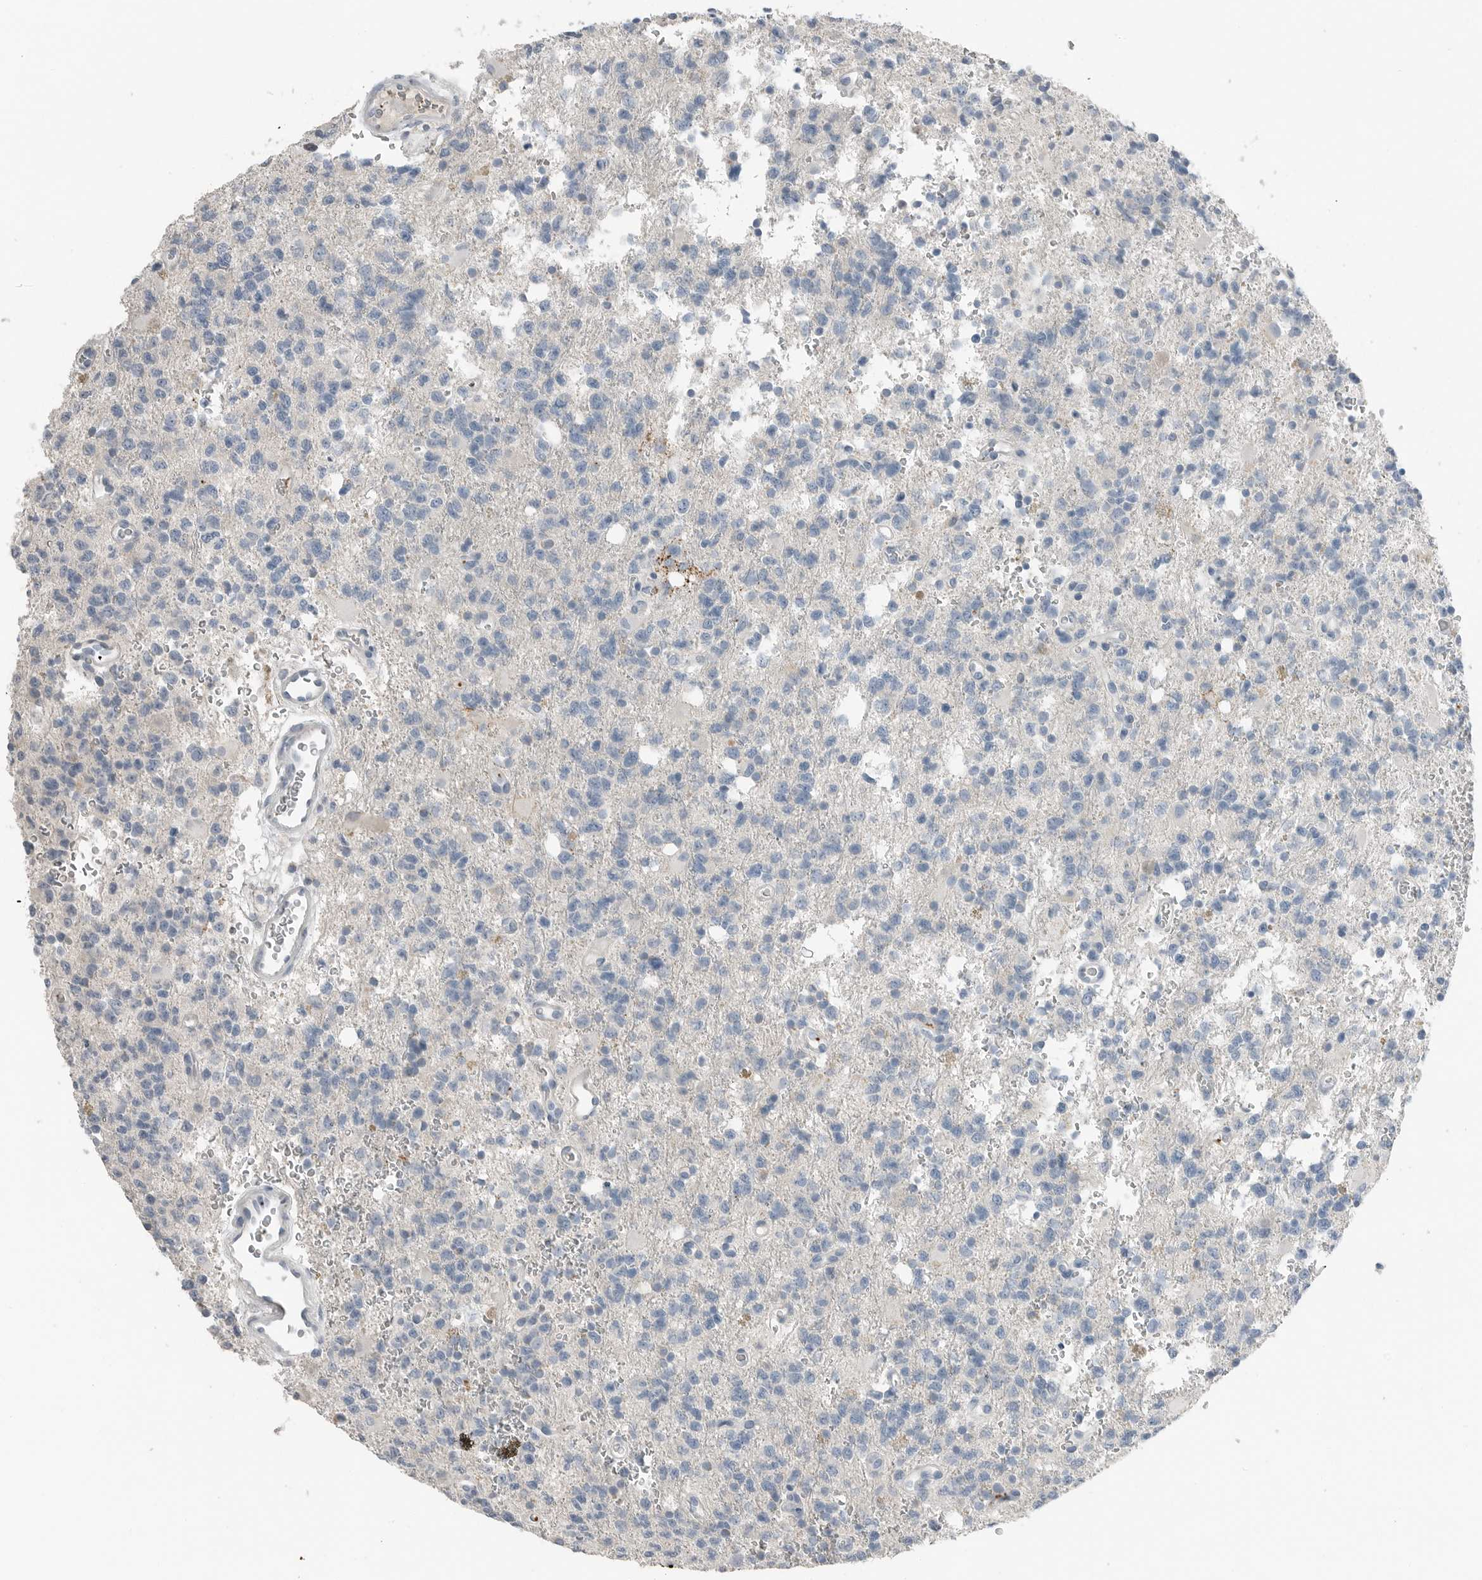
{"staining": {"intensity": "negative", "quantity": "none", "location": "none"}, "tissue": "glioma", "cell_type": "Tumor cells", "image_type": "cancer", "snomed": [{"axis": "morphology", "description": "Glioma, malignant, High grade"}, {"axis": "topography", "description": "Brain"}], "caption": "A photomicrograph of malignant glioma (high-grade) stained for a protein demonstrates no brown staining in tumor cells.", "gene": "SERPINB7", "patient": {"sex": "female", "age": 62}}